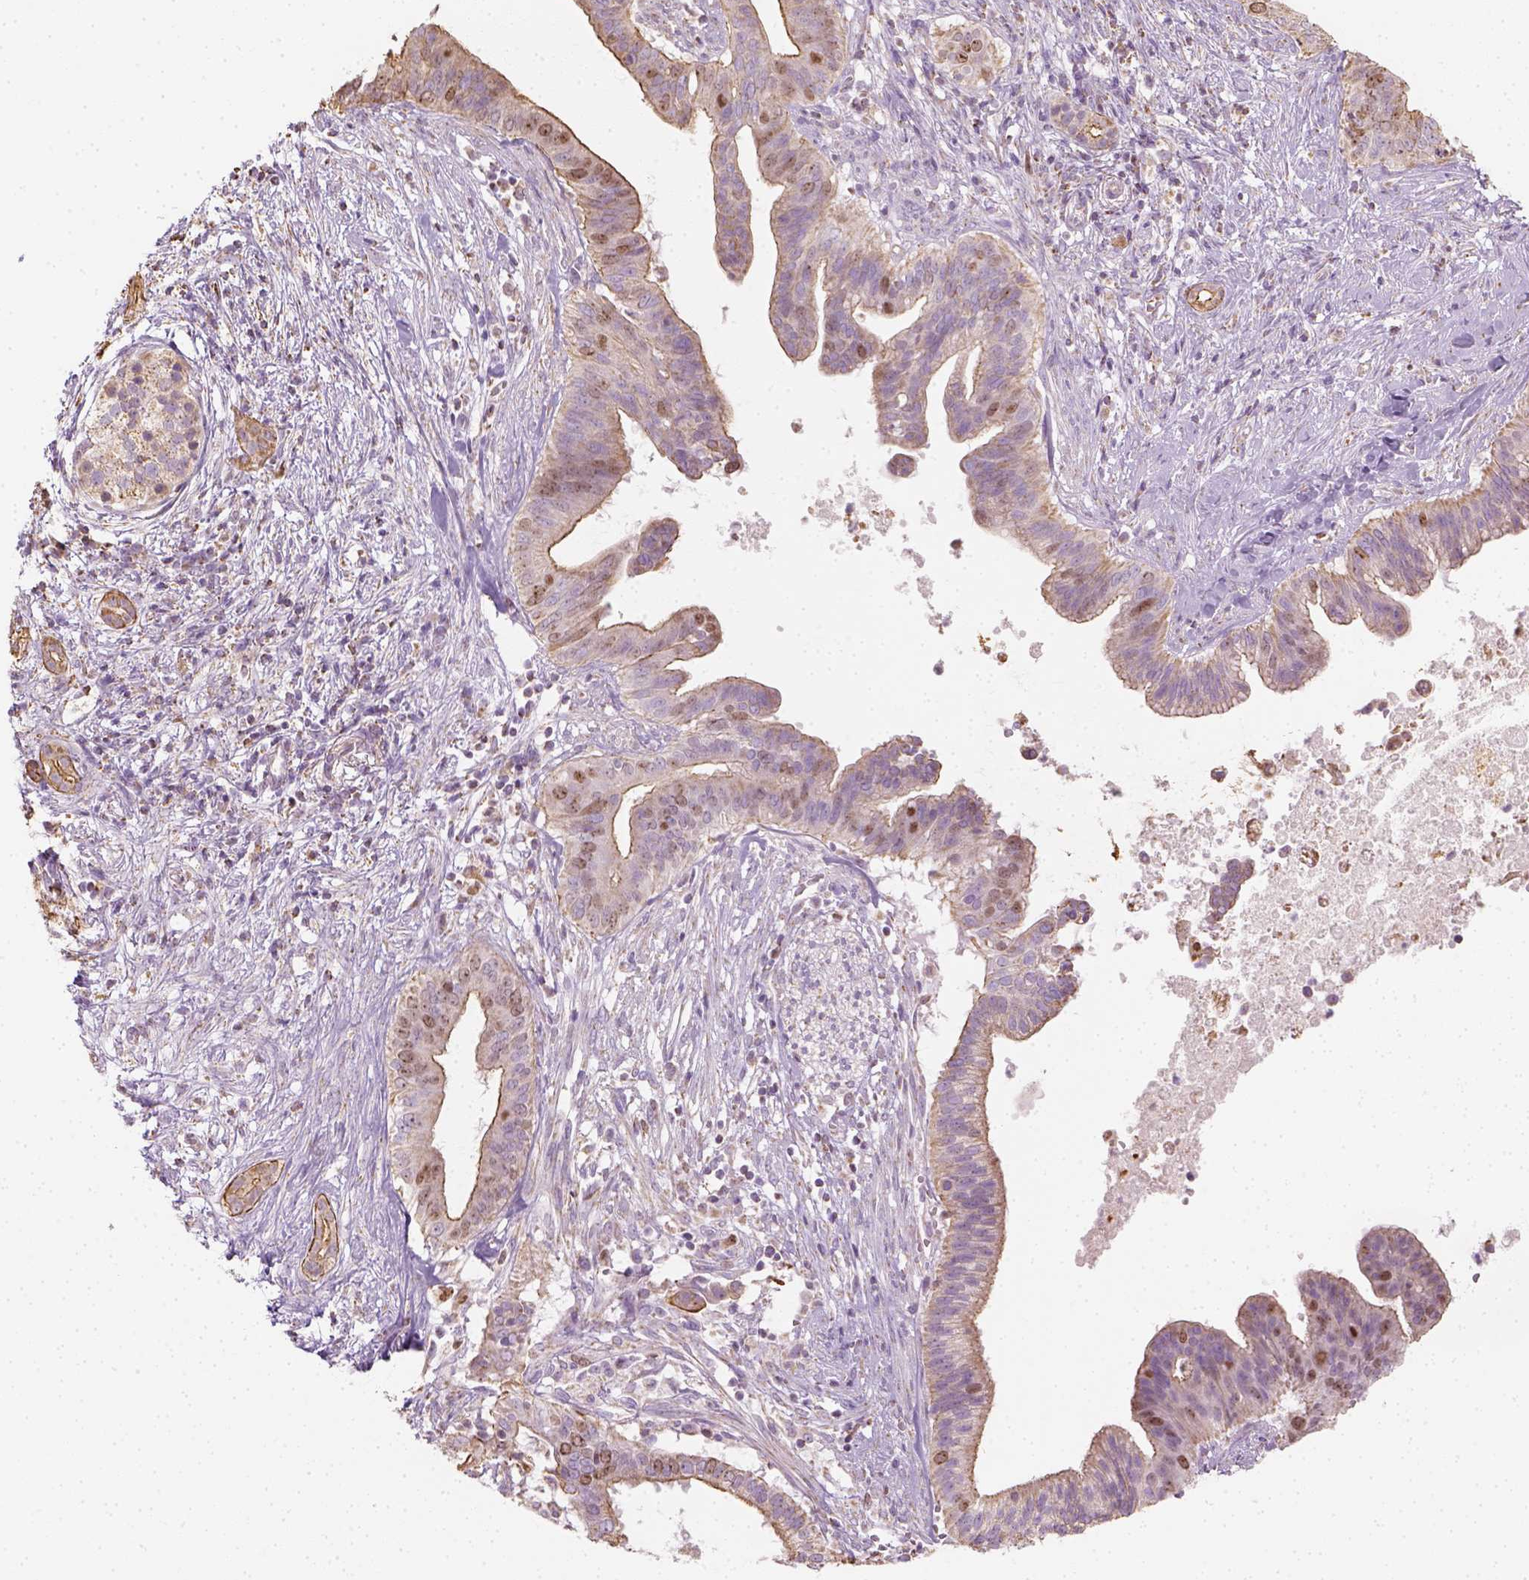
{"staining": {"intensity": "moderate", "quantity": ">75%", "location": "cytoplasmic/membranous,nuclear"}, "tissue": "pancreatic cancer", "cell_type": "Tumor cells", "image_type": "cancer", "snomed": [{"axis": "morphology", "description": "Adenocarcinoma, NOS"}, {"axis": "topography", "description": "Pancreas"}], "caption": "Human pancreatic cancer (adenocarcinoma) stained for a protein (brown) shows moderate cytoplasmic/membranous and nuclear positive expression in approximately >75% of tumor cells.", "gene": "LCA5", "patient": {"sex": "male", "age": 61}}